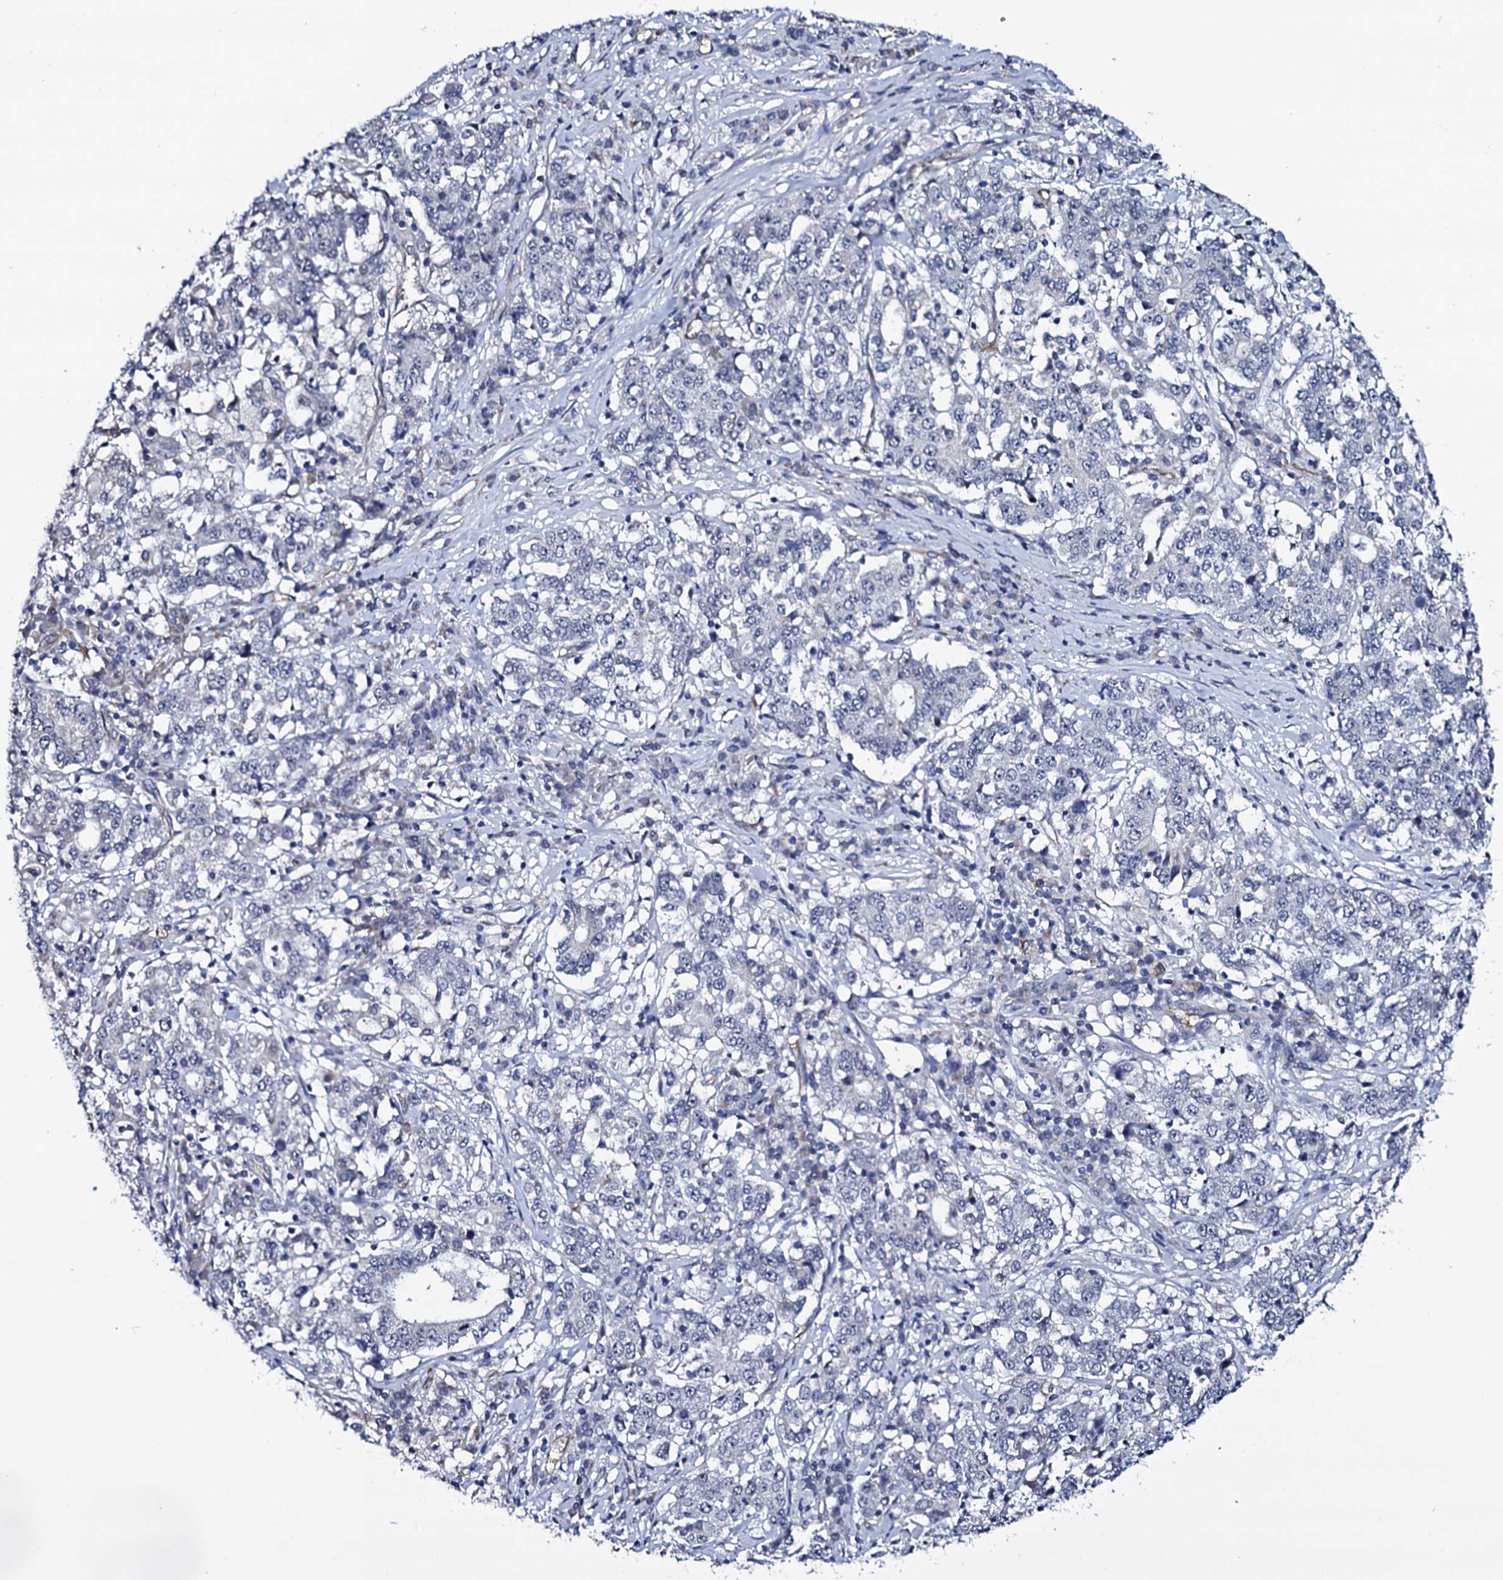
{"staining": {"intensity": "negative", "quantity": "none", "location": "none"}, "tissue": "stomach cancer", "cell_type": "Tumor cells", "image_type": "cancer", "snomed": [{"axis": "morphology", "description": "Adenocarcinoma, NOS"}, {"axis": "topography", "description": "Stomach"}], "caption": "Protein analysis of stomach adenocarcinoma shows no significant staining in tumor cells.", "gene": "GAREM1", "patient": {"sex": "male", "age": 59}}